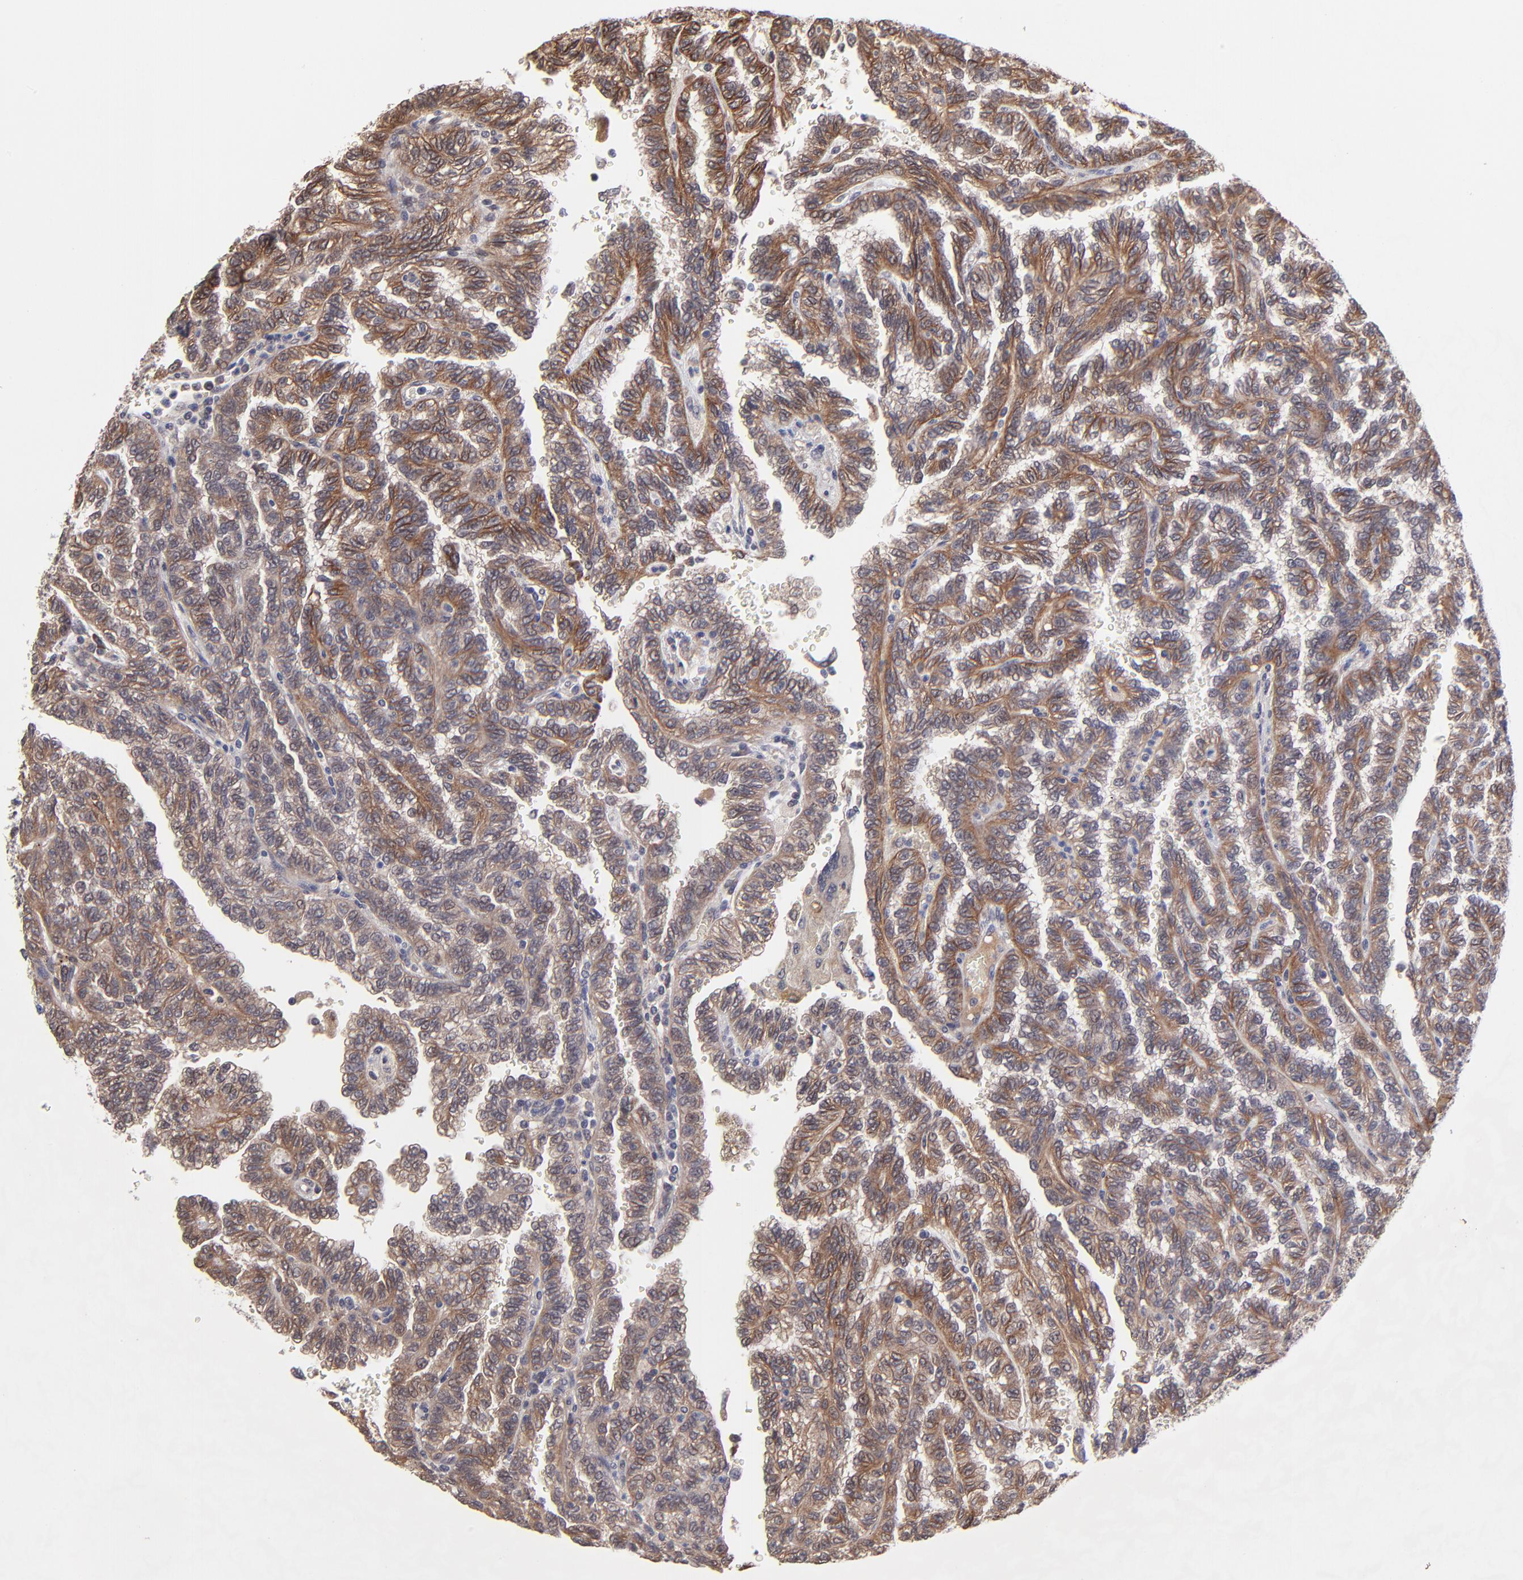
{"staining": {"intensity": "moderate", "quantity": ">75%", "location": "cytoplasmic/membranous"}, "tissue": "renal cancer", "cell_type": "Tumor cells", "image_type": "cancer", "snomed": [{"axis": "morphology", "description": "Inflammation, NOS"}, {"axis": "morphology", "description": "Adenocarcinoma, NOS"}, {"axis": "topography", "description": "Kidney"}], "caption": "DAB immunohistochemical staining of human renal adenocarcinoma shows moderate cytoplasmic/membranous protein expression in about >75% of tumor cells. The staining was performed using DAB (3,3'-diaminobenzidine), with brown indicating positive protein expression. Nuclei are stained blue with hematoxylin.", "gene": "CHL1", "patient": {"sex": "male", "age": 68}}